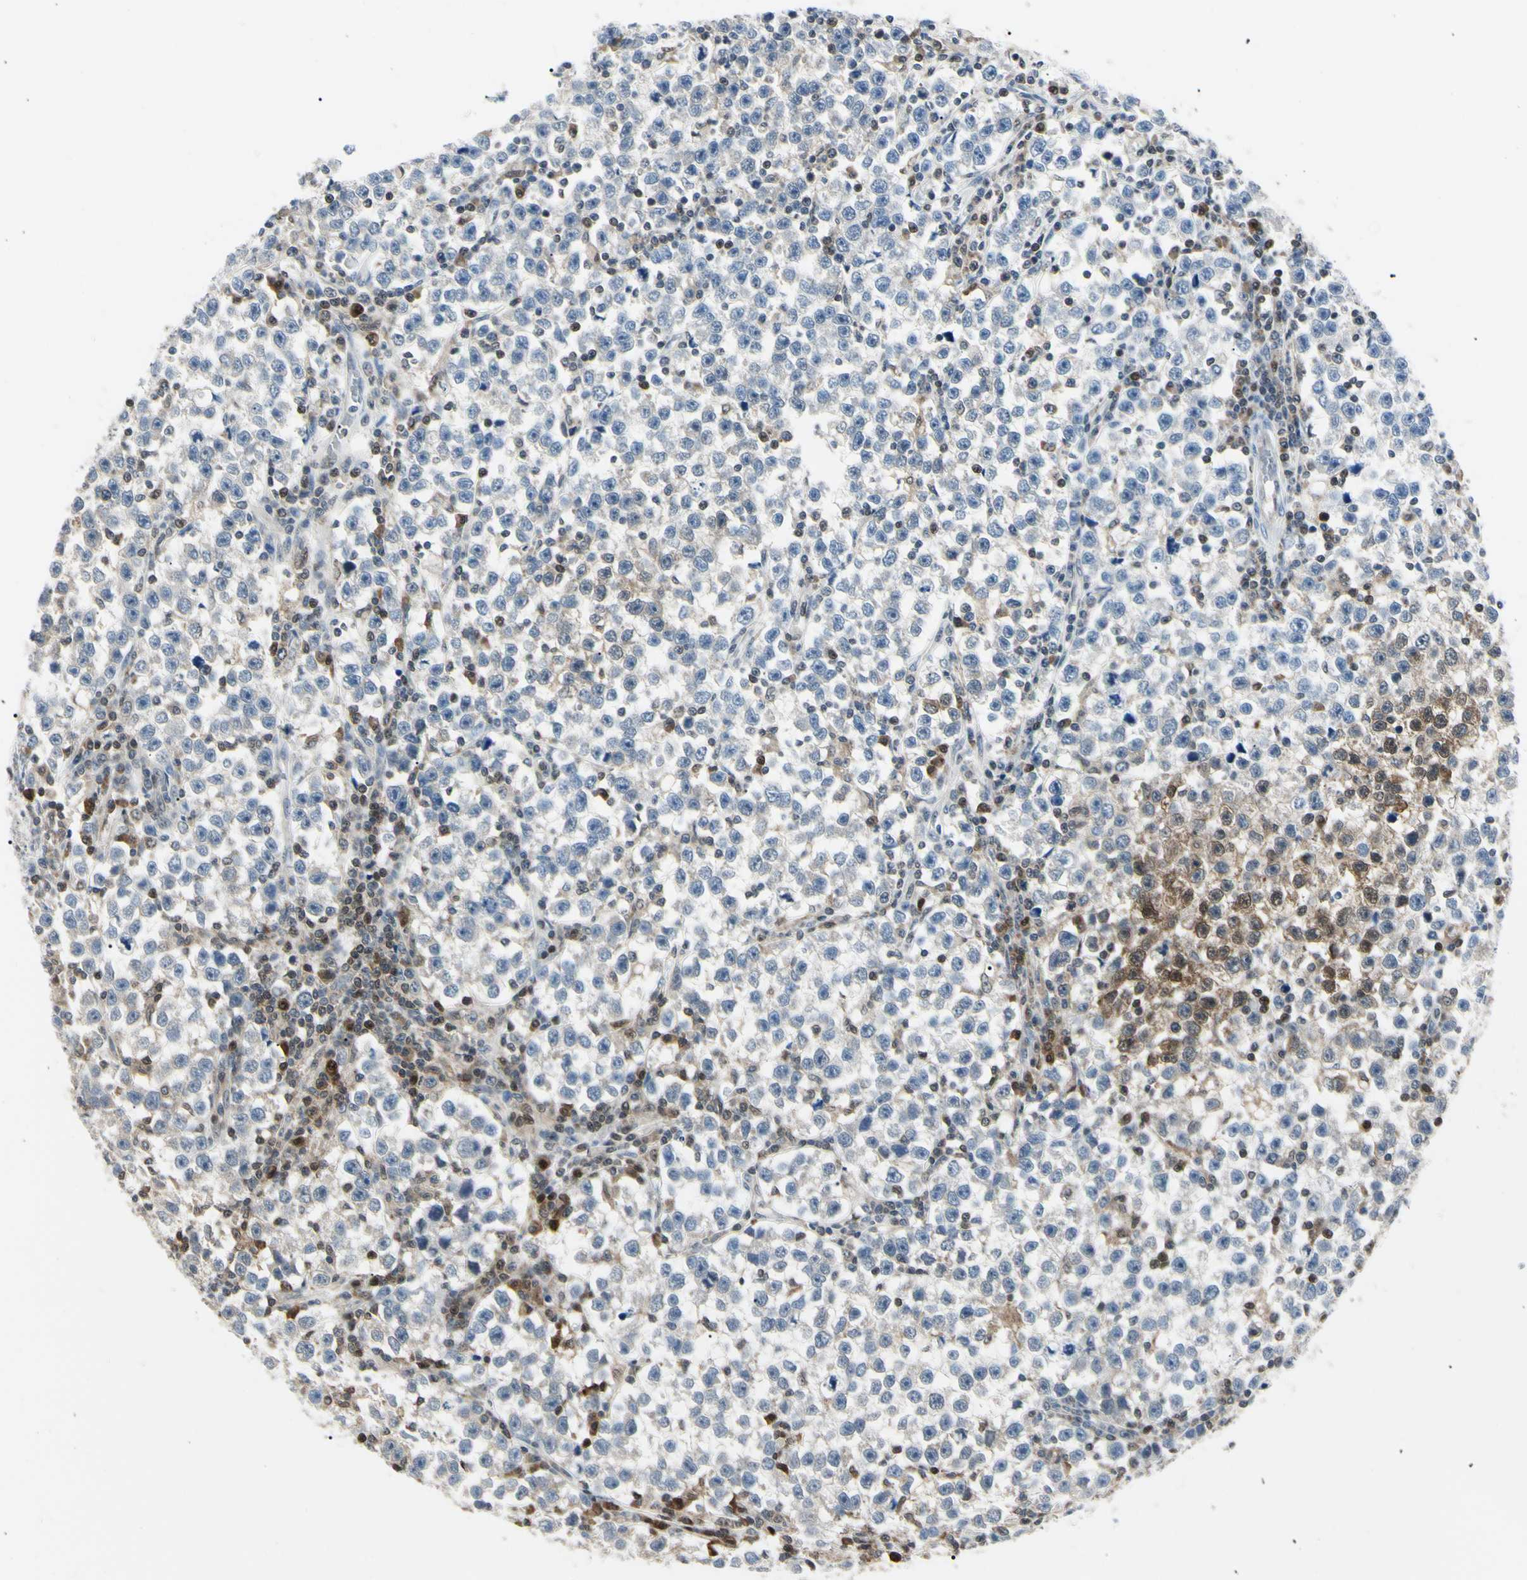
{"staining": {"intensity": "moderate", "quantity": "<25%", "location": "cytoplasmic/membranous,nuclear"}, "tissue": "testis cancer", "cell_type": "Tumor cells", "image_type": "cancer", "snomed": [{"axis": "morphology", "description": "Seminoma, NOS"}, {"axis": "topography", "description": "Testis"}], "caption": "A low amount of moderate cytoplasmic/membranous and nuclear positivity is present in about <25% of tumor cells in testis cancer (seminoma) tissue. (Brightfield microscopy of DAB IHC at high magnification).", "gene": "PGK1", "patient": {"sex": "male", "age": 43}}